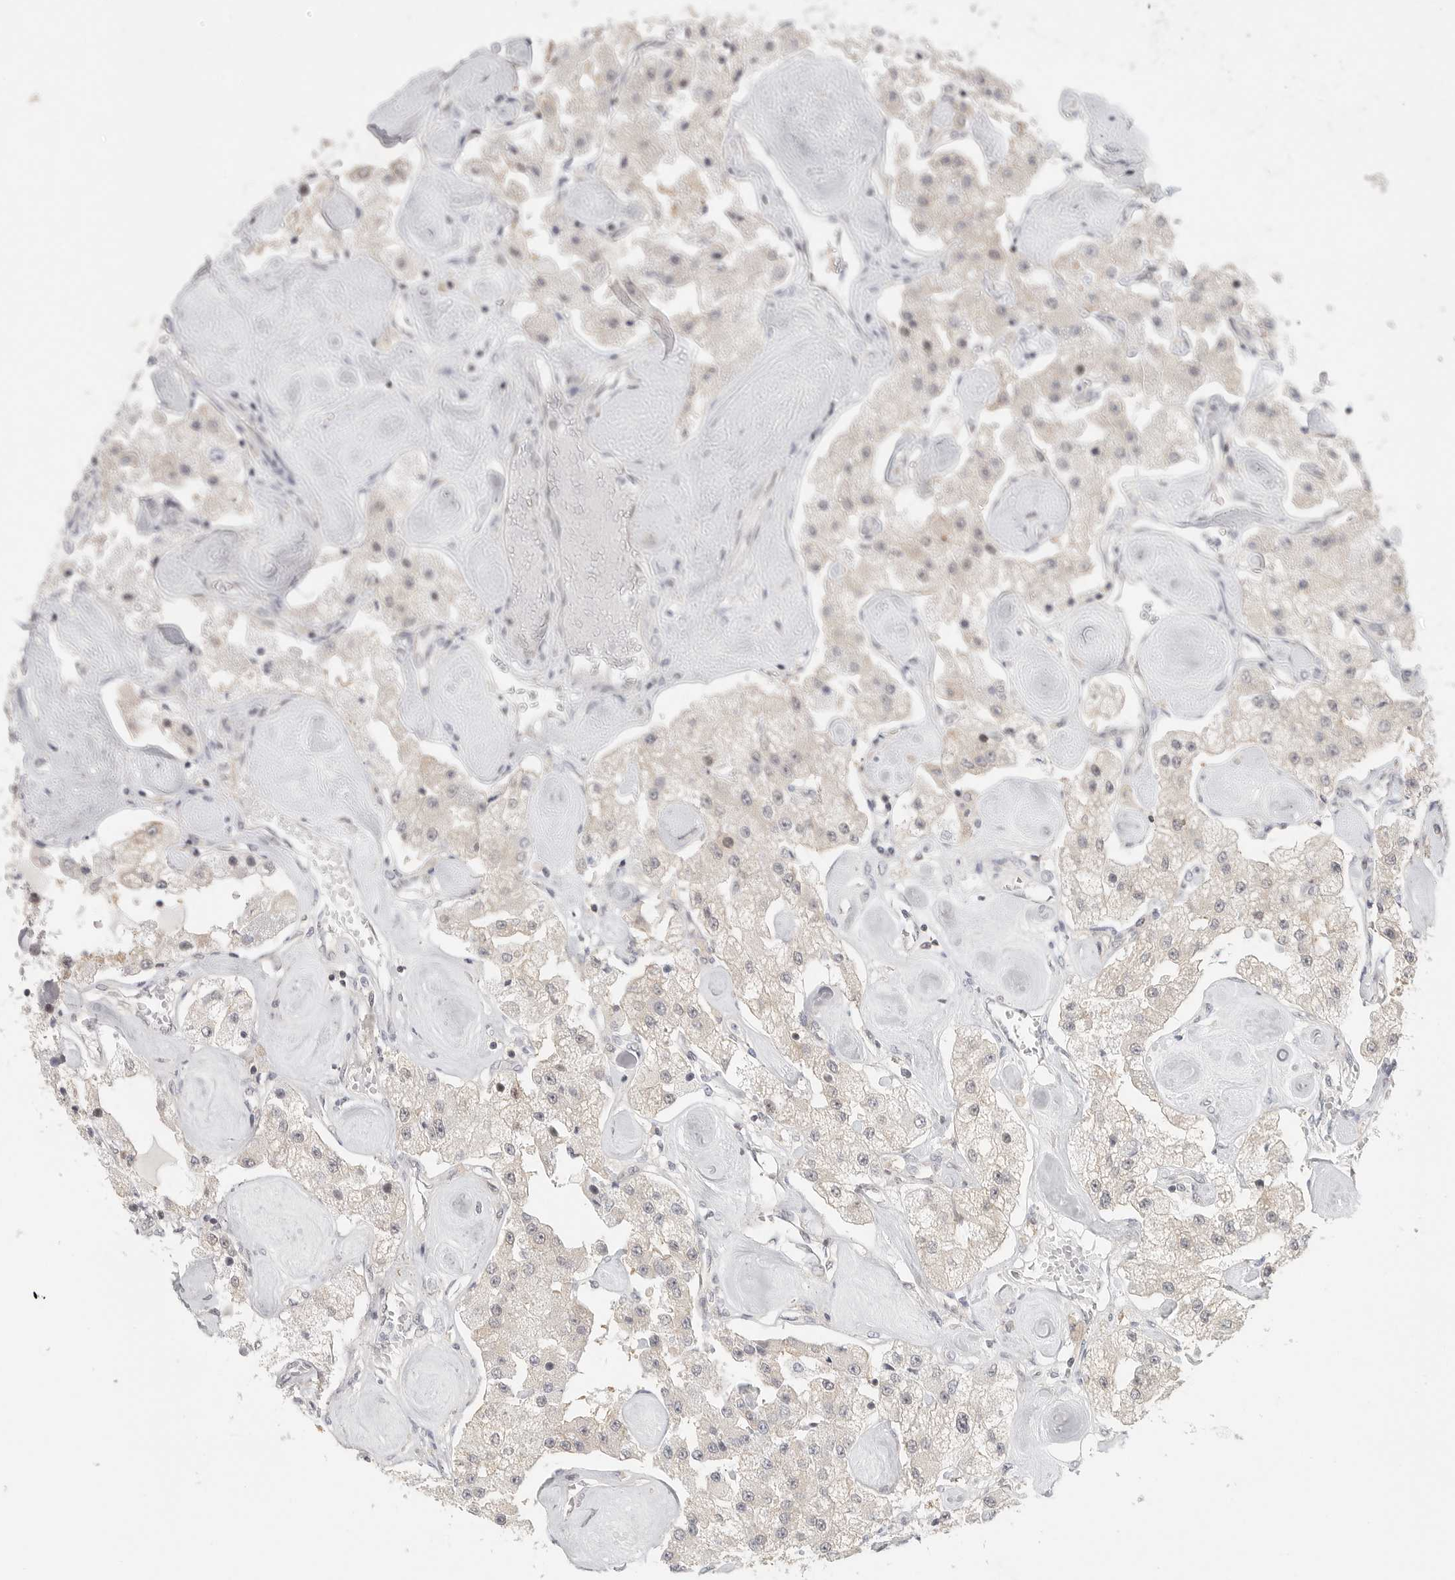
{"staining": {"intensity": "weak", "quantity": "<25%", "location": "cytoplasmic/membranous"}, "tissue": "carcinoid", "cell_type": "Tumor cells", "image_type": "cancer", "snomed": [{"axis": "morphology", "description": "Carcinoid, malignant, NOS"}, {"axis": "topography", "description": "Pancreas"}], "caption": "An immunohistochemistry photomicrograph of carcinoid (malignant) is shown. There is no staining in tumor cells of carcinoid (malignant). (Stains: DAB (3,3'-diaminobenzidine) IHC with hematoxylin counter stain, Microscopy: brightfield microscopy at high magnification).", "gene": "HDAC6", "patient": {"sex": "male", "age": 41}}